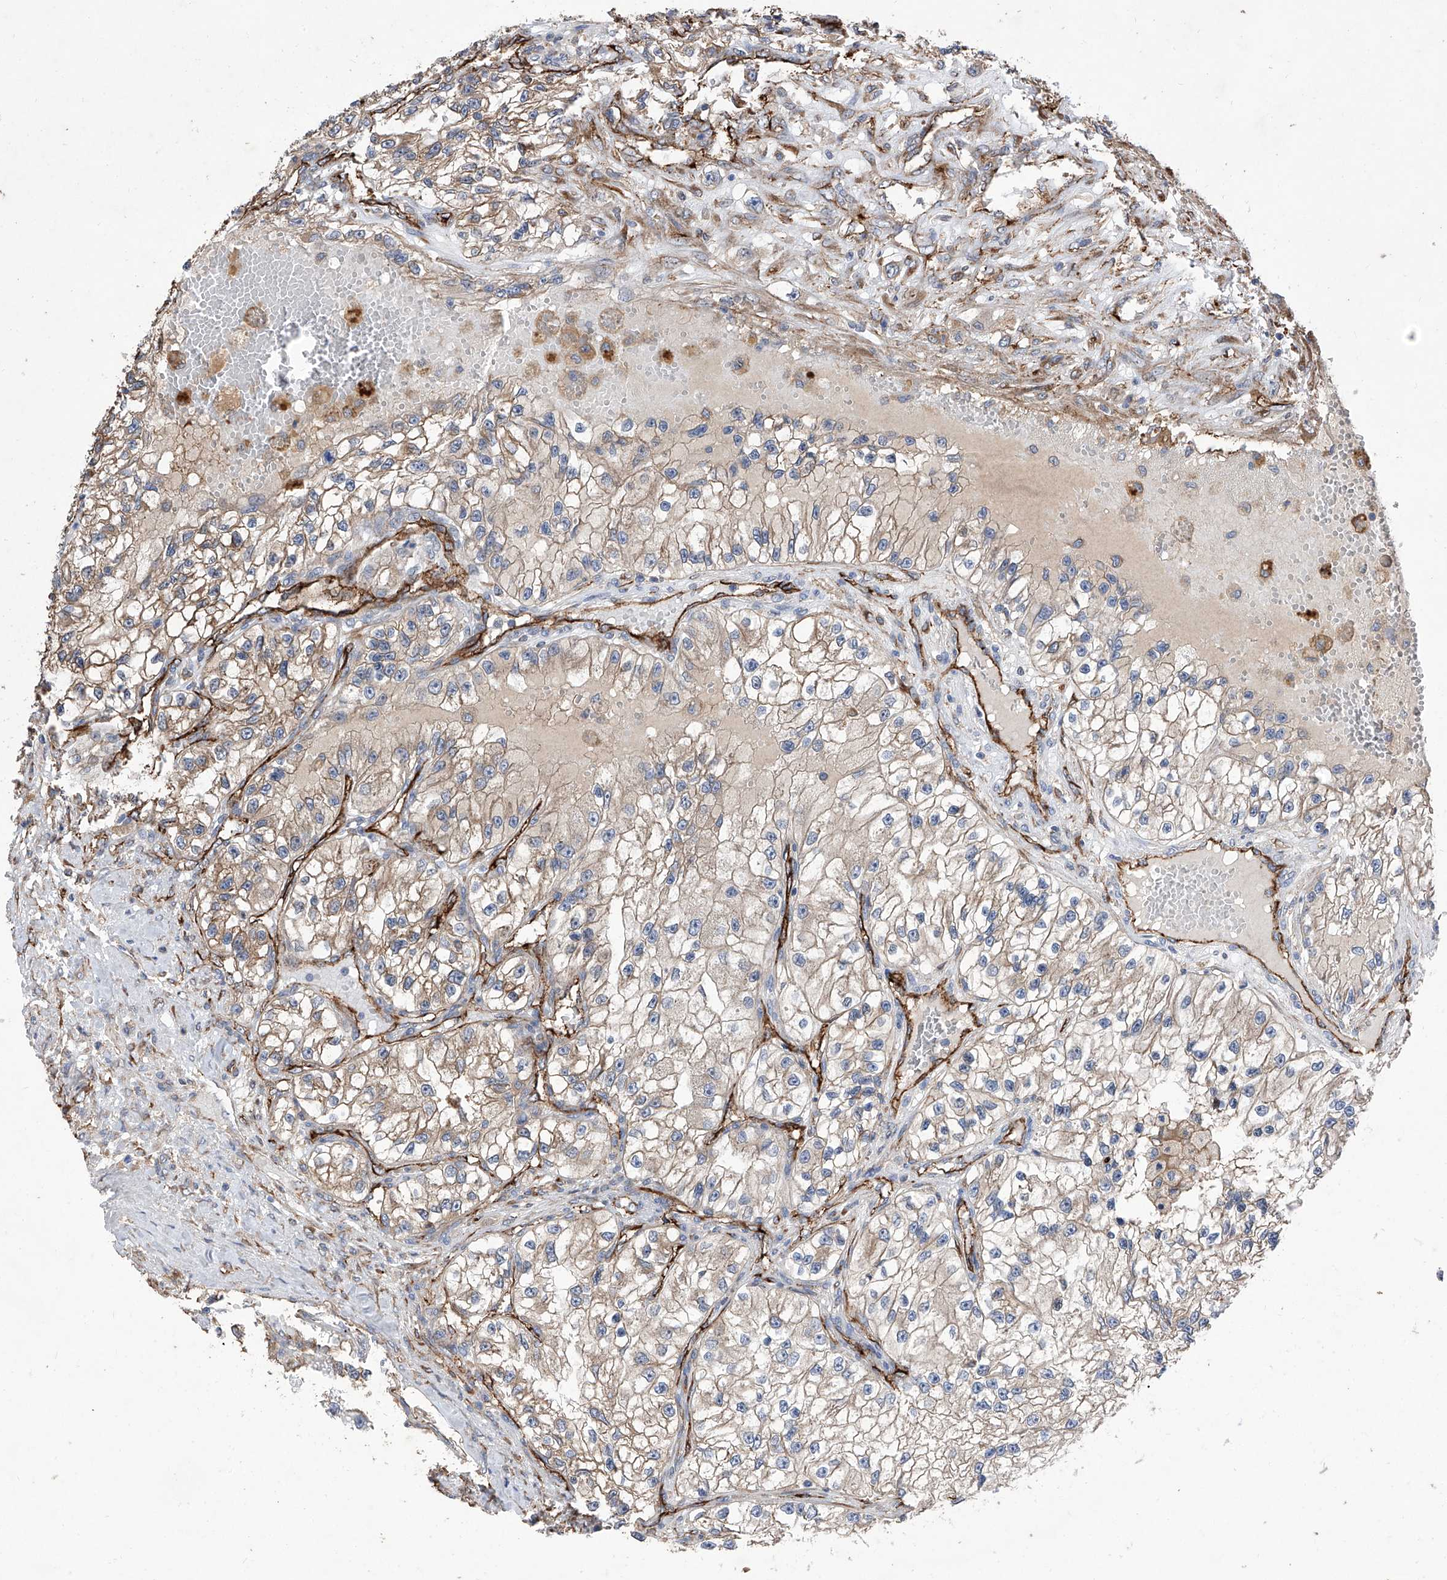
{"staining": {"intensity": "moderate", "quantity": "25%-75%", "location": "cytoplasmic/membranous"}, "tissue": "renal cancer", "cell_type": "Tumor cells", "image_type": "cancer", "snomed": [{"axis": "morphology", "description": "Adenocarcinoma, NOS"}, {"axis": "topography", "description": "Kidney"}], "caption": "Immunohistochemical staining of human renal cancer (adenocarcinoma) reveals moderate cytoplasmic/membranous protein positivity in approximately 25%-75% of tumor cells.", "gene": "INPP5B", "patient": {"sex": "female", "age": 57}}